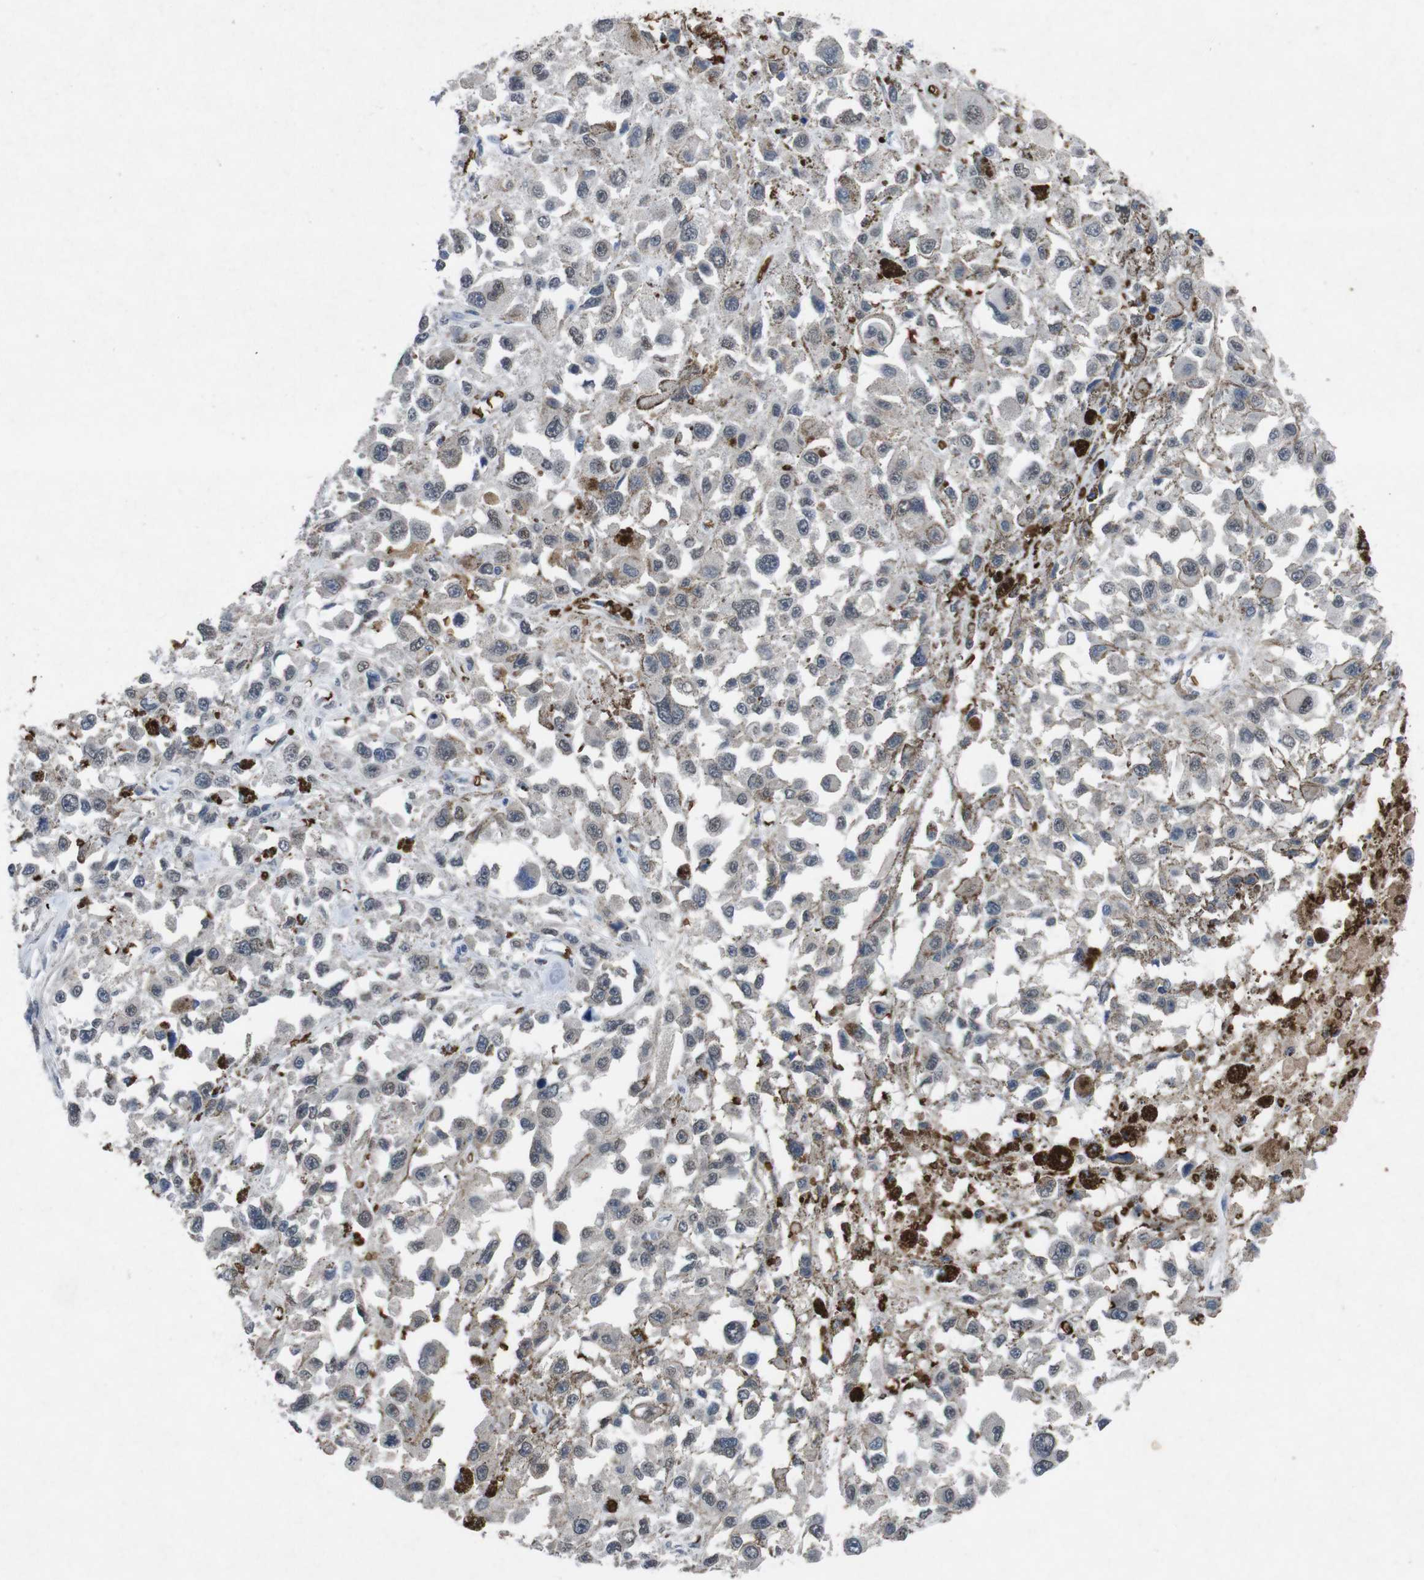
{"staining": {"intensity": "negative", "quantity": "none", "location": "none"}, "tissue": "melanoma", "cell_type": "Tumor cells", "image_type": "cancer", "snomed": [{"axis": "morphology", "description": "Malignant melanoma, Metastatic site"}, {"axis": "topography", "description": "Lymph node"}], "caption": "Tumor cells are negative for brown protein staining in malignant melanoma (metastatic site). (Immunohistochemistry (ihc), brightfield microscopy, high magnification).", "gene": "SPTB", "patient": {"sex": "male", "age": 59}}